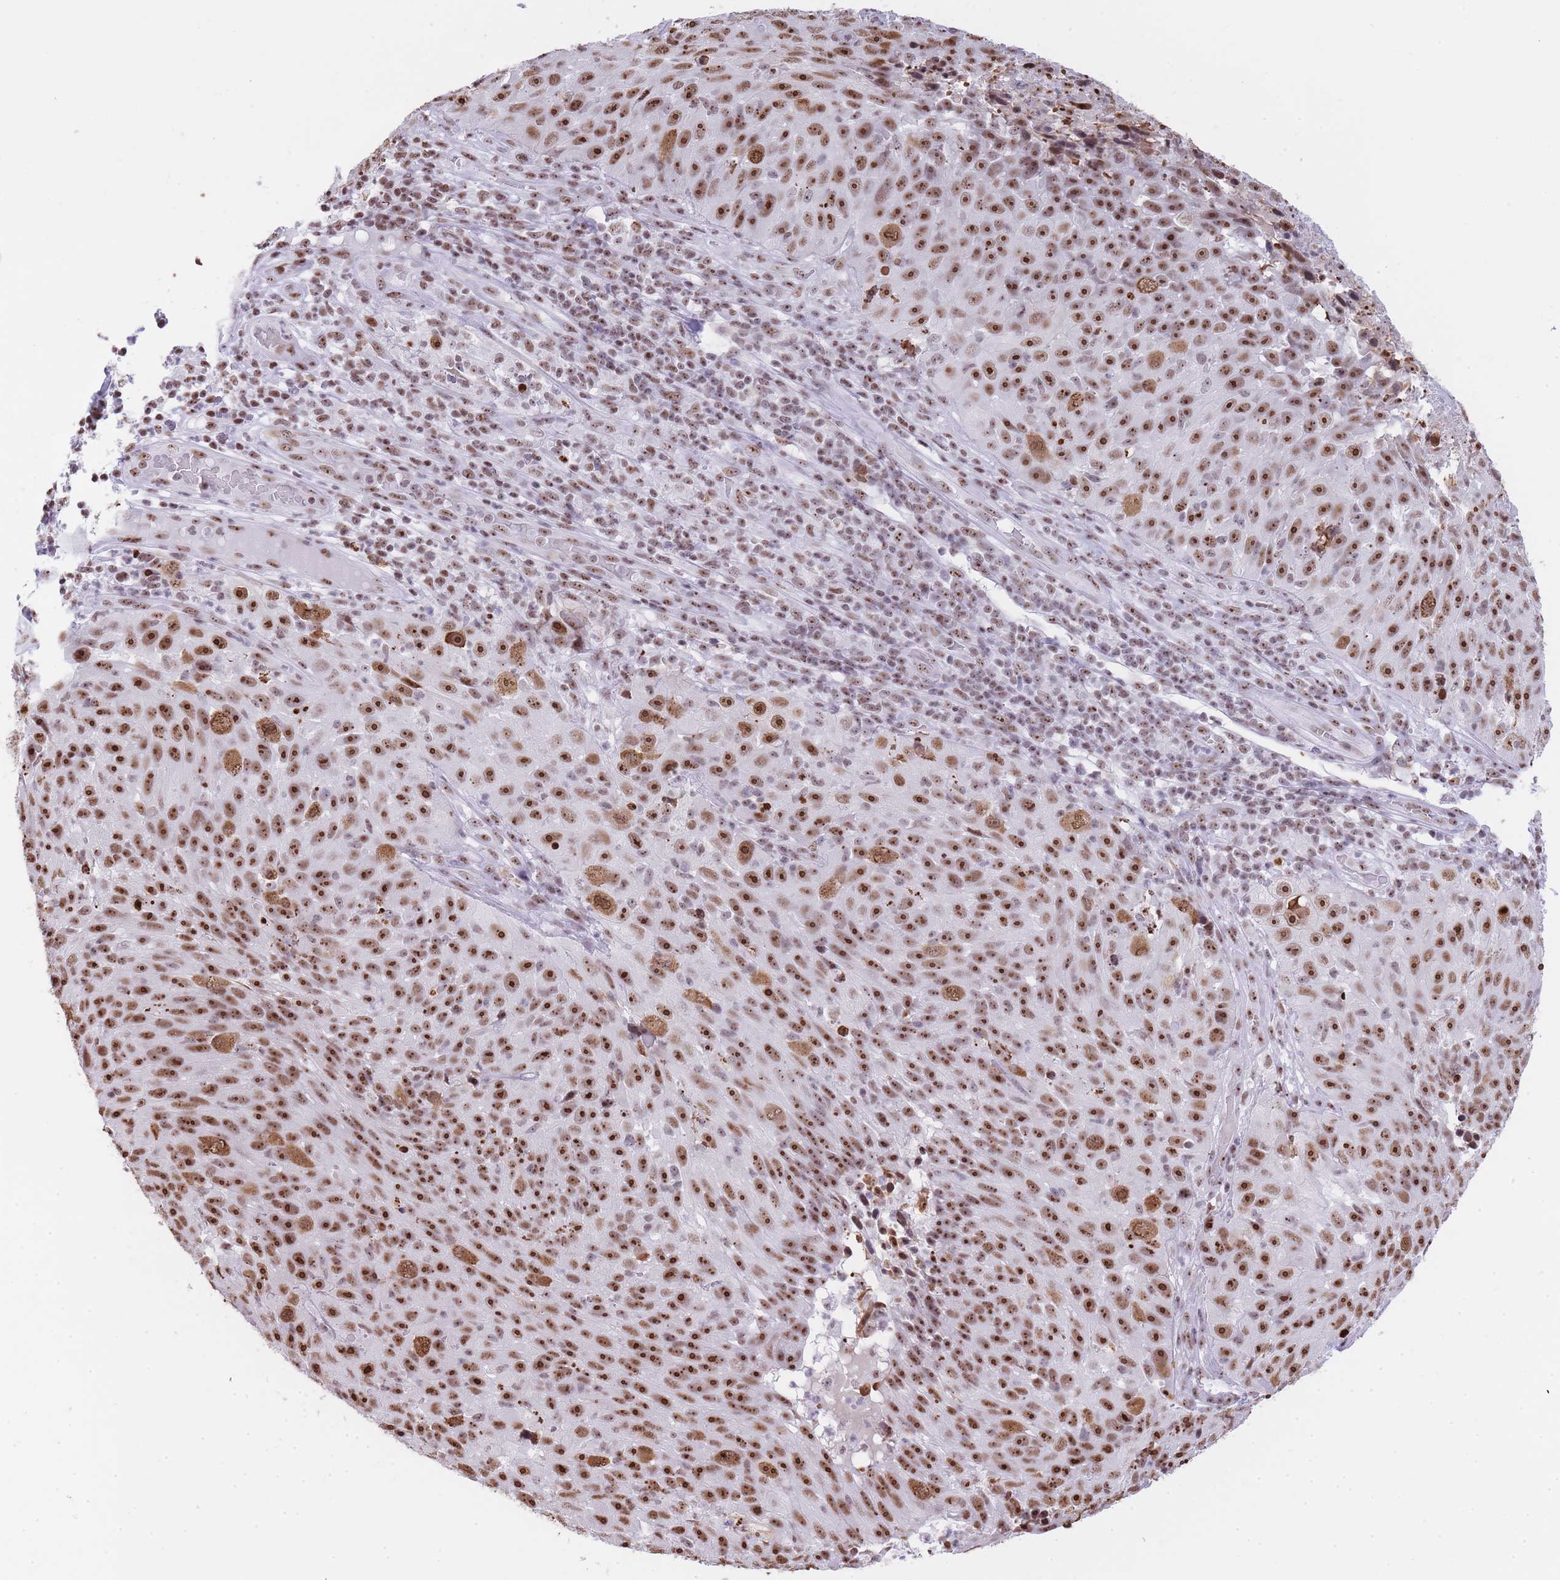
{"staining": {"intensity": "strong", "quantity": ">75%", "location": "nuclear"}, "tissue": "skin cancer", "cell_type": "Tumor cells", "image_type": "cancer", "snomed": [{"axis": "morphology", "description": "Squamous cell carcinoma, NOS"}, {"axis": "topography", "description": "Skin"}], "caption": "Protein analysis of skin cancer tissue demonstrates strong nuclear positivity in about >75% of tumor cells.", "gene": "EVC2", "patient": {"sex": "female", "age": 87}}